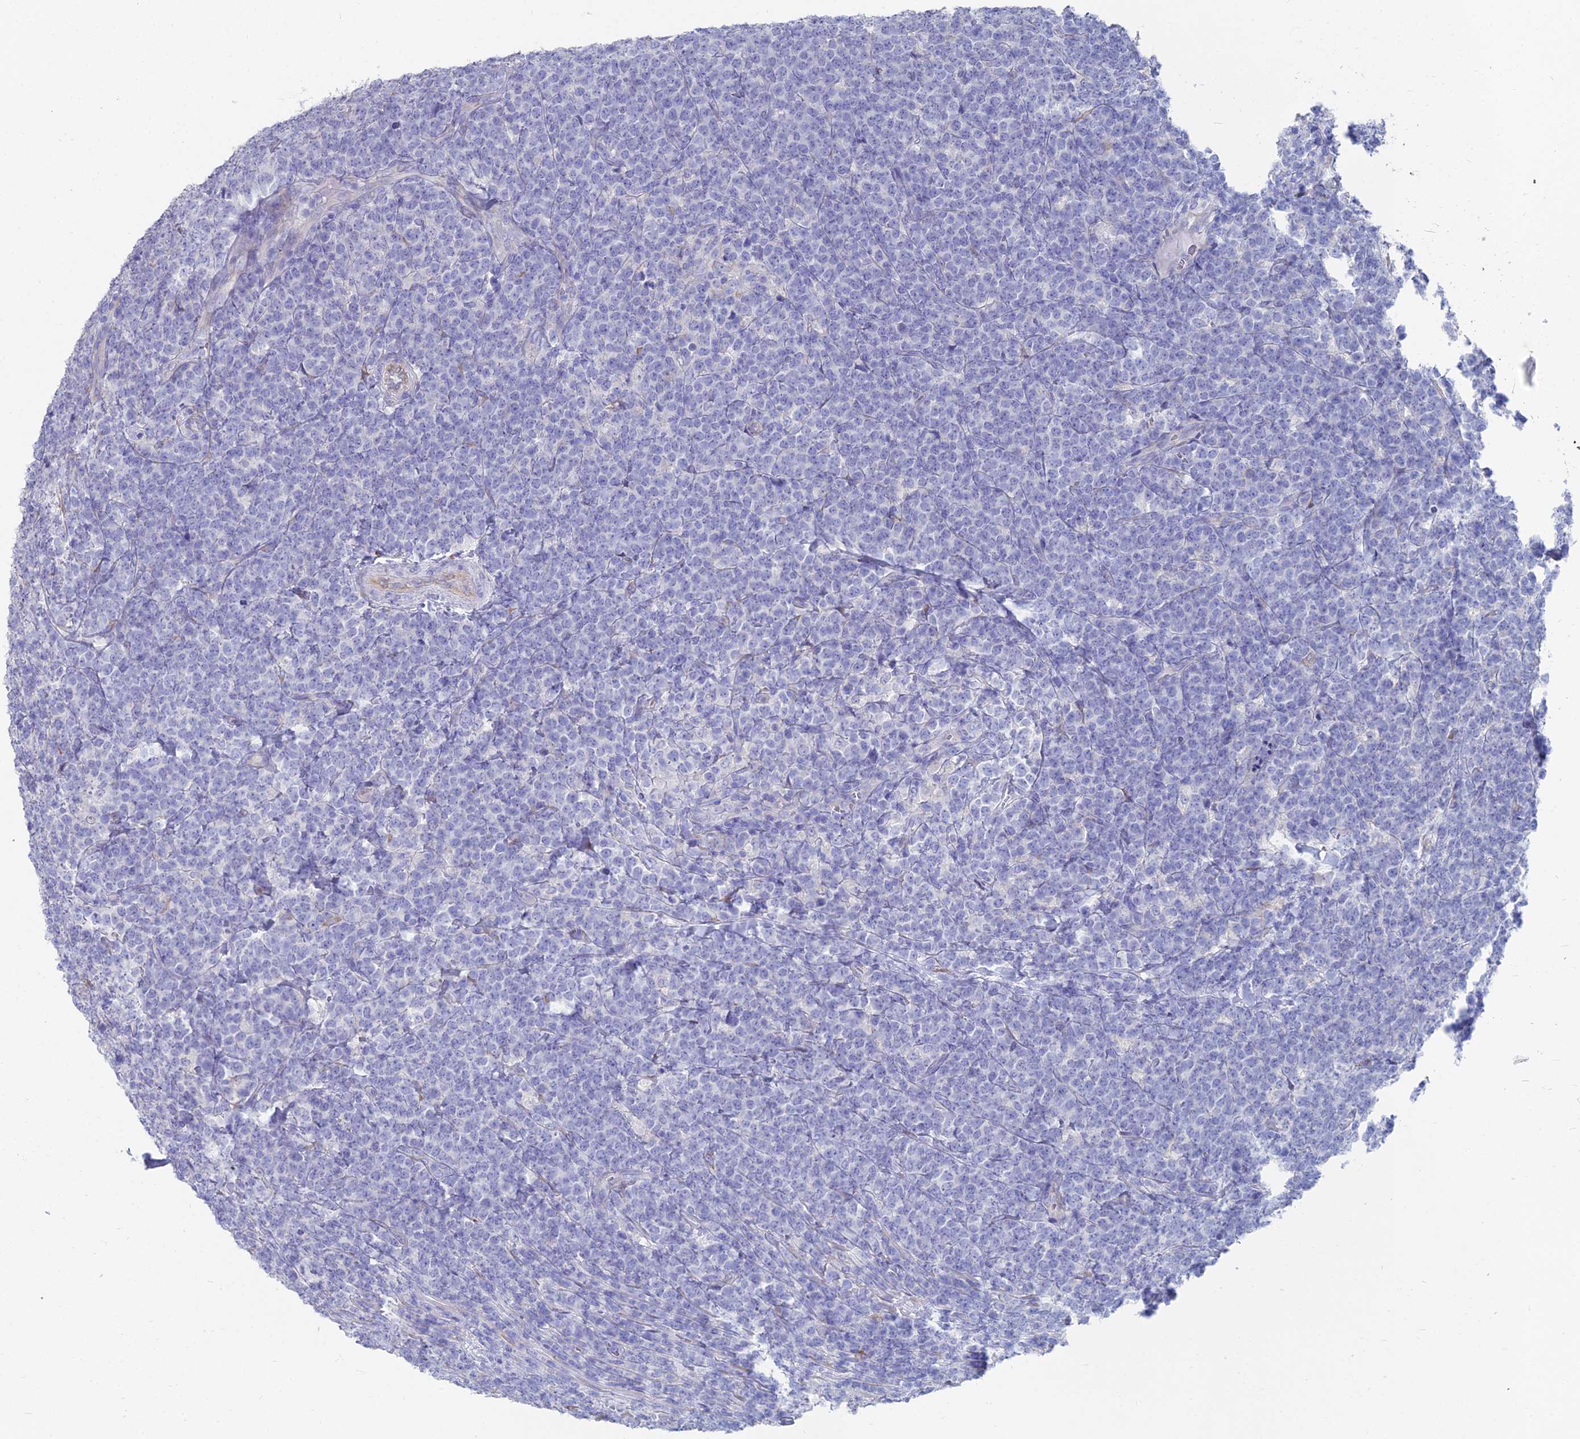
{"staining": {"intensity": "negative", "quantity": "none", "location": "none"}, "tissue": "lymphoma", "cell_type": "Tumor cells", "image_type": "cancer", "snomed": [{"axis": "morphology", "description": "Malignant lymphoma, non-Hodgkin's type, High grade"}, {"axis": "topography", "description": "Small intestine"}], "caption": "Immunohistochemical staining of human lymphoma reveals no significant staining in tumor cells.", "gene": "TNNT3", "patient": {"sex": "male", "age": 8}}